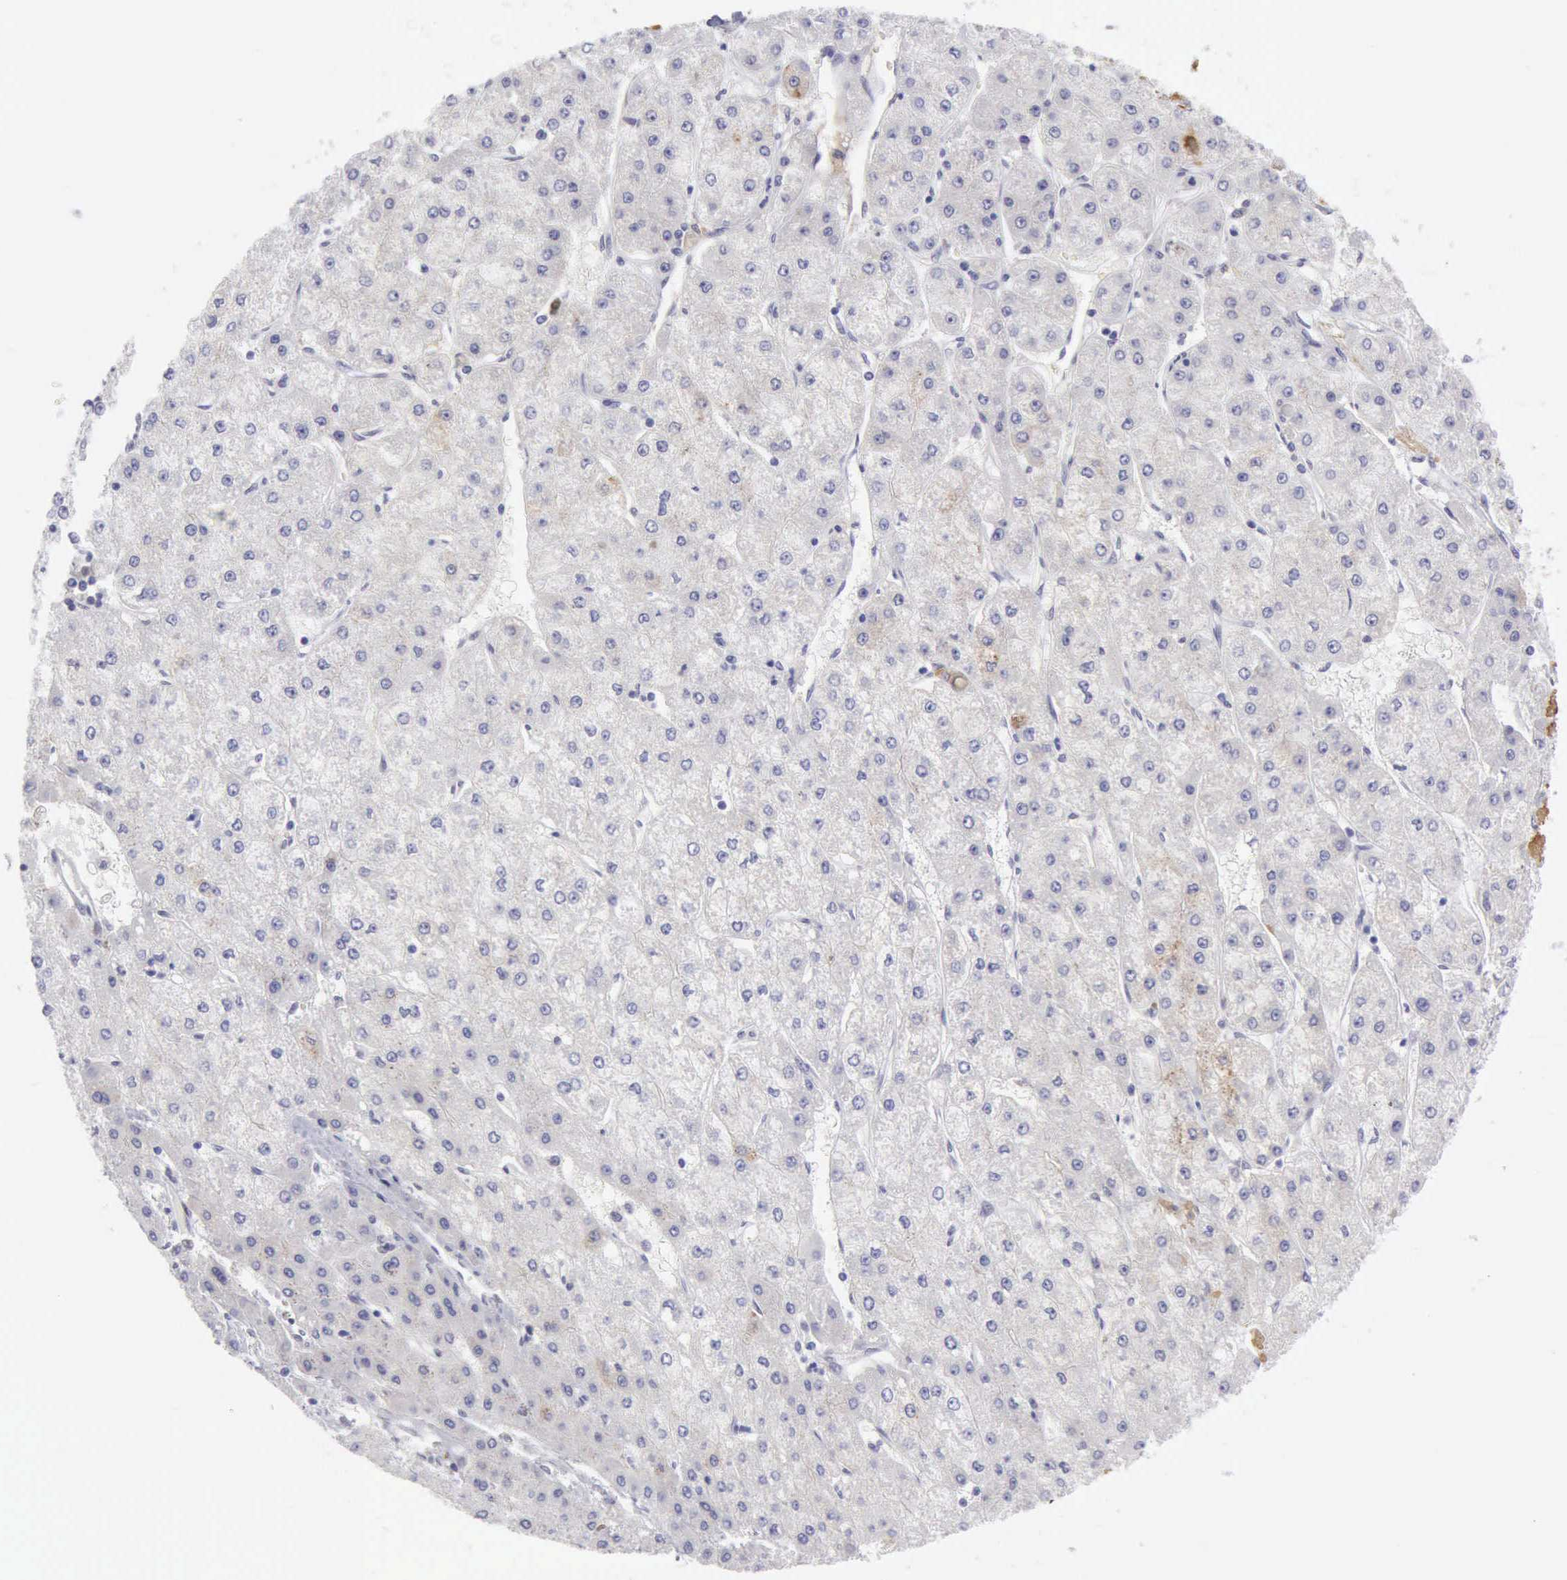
{"staining": {"intensity": "negative", "quantity": "none", "location": "none"}, "tissue": "liver cancer", "cell_type": "Tumor cells", "image_type": "cancer", "snomed": [{"axis": "morphology", "description": "Carcinoma, Hepatocellular, NOS"}, {"axis": "topography", "description": "Liver"}], "caption": "Human hepatocellular carcinoma (liver) stained for a protein using immunohistochemistry (IHC) shows no staining in tumor cells.", "gene": "TFRC", "patient": {"sex": "female", "age": 52}}